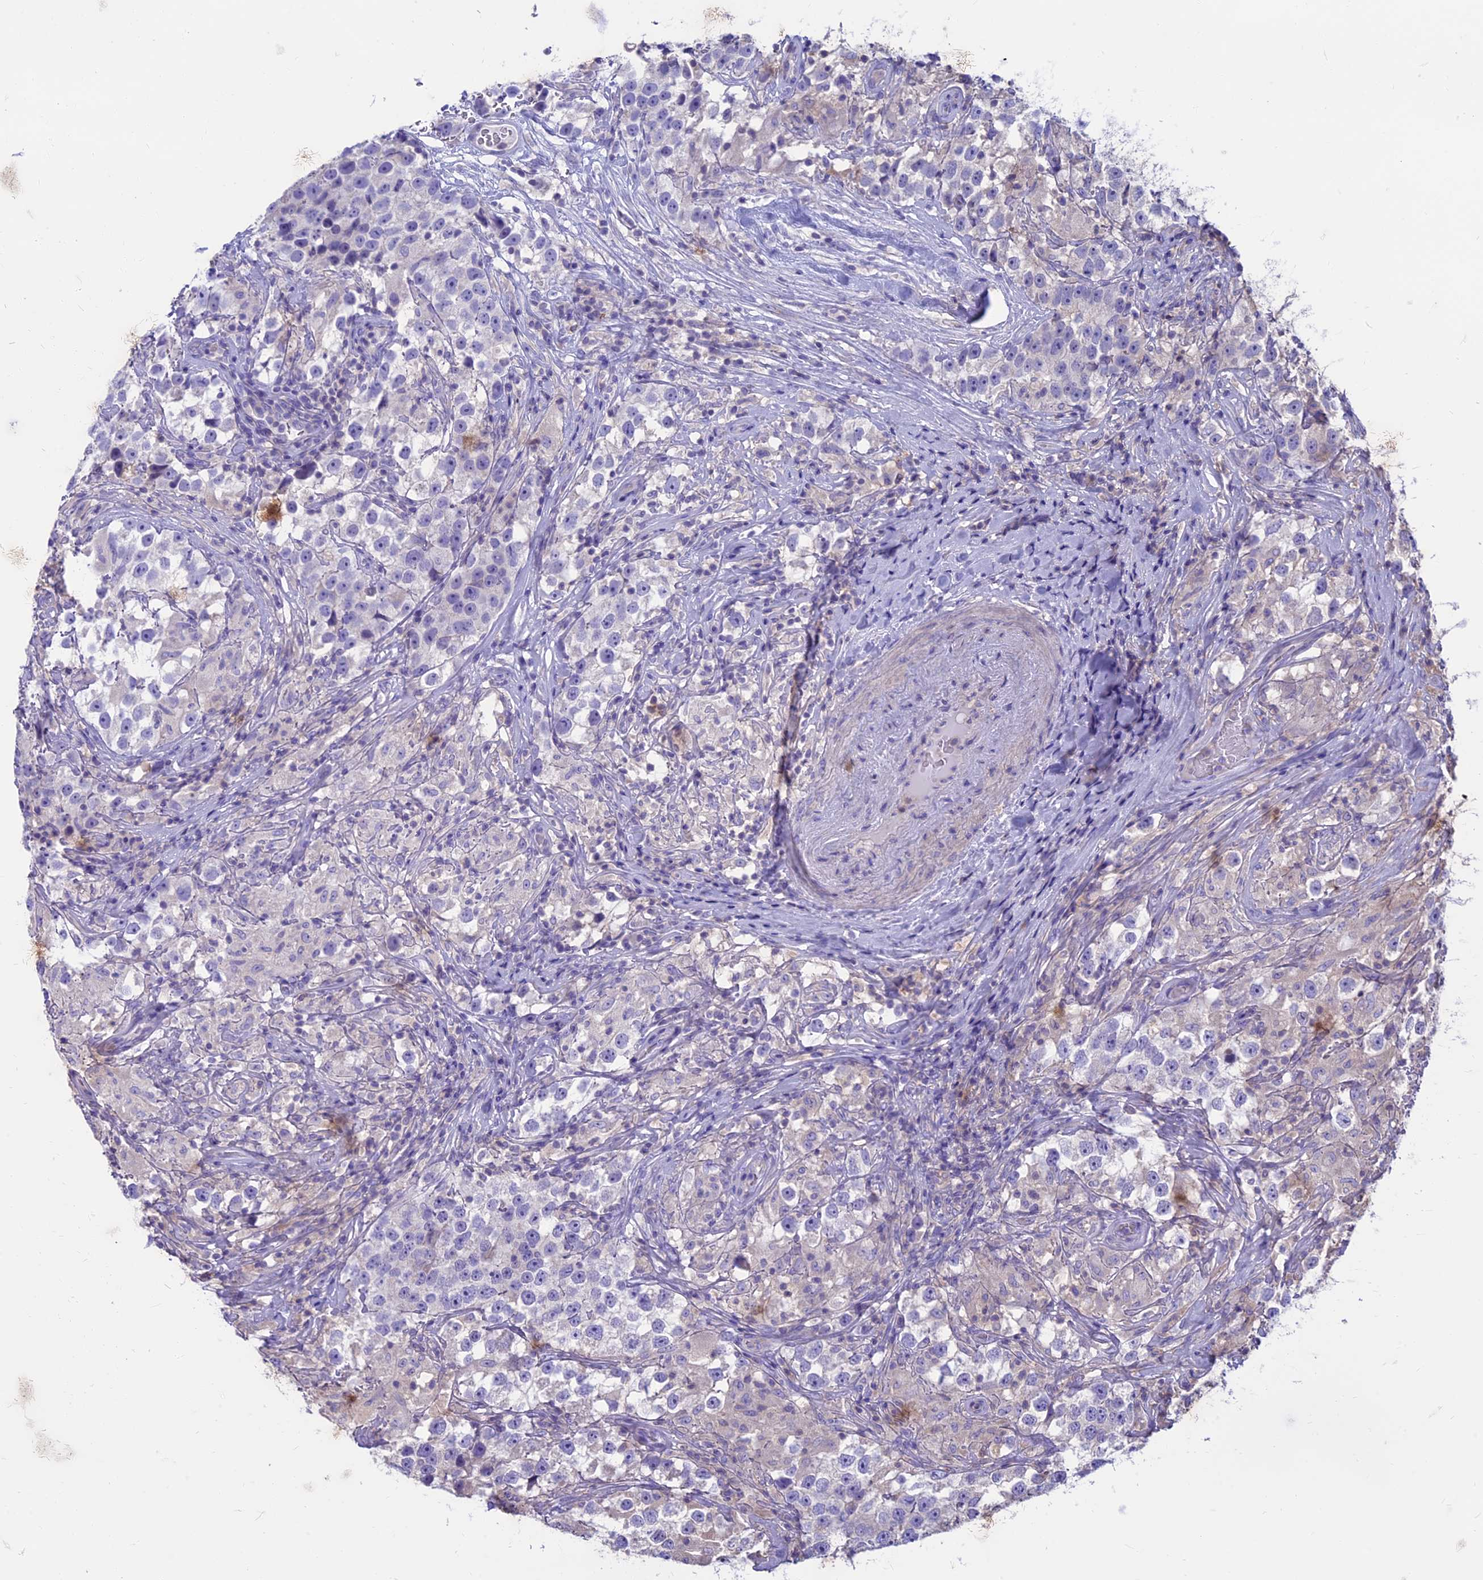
{"staining": {"intensity": "negative", "quantity": "none", "location": "none"}, "tissue": "testis cancer", "cell_type": "Tumor cells", "image_type": "cancer", "snomed": [{"axis": "morphology", "description": "Seminoma, NOS"}, {"axis": "topography", "description": "Testis"}], "caption": "The immunohistochemistry (IHC) photomicrograph has no significant expression in tumor cells of seminoma (testis) tissue.", "gene": "CDAN1", "patient": {"sex": "male", "age": 46}}